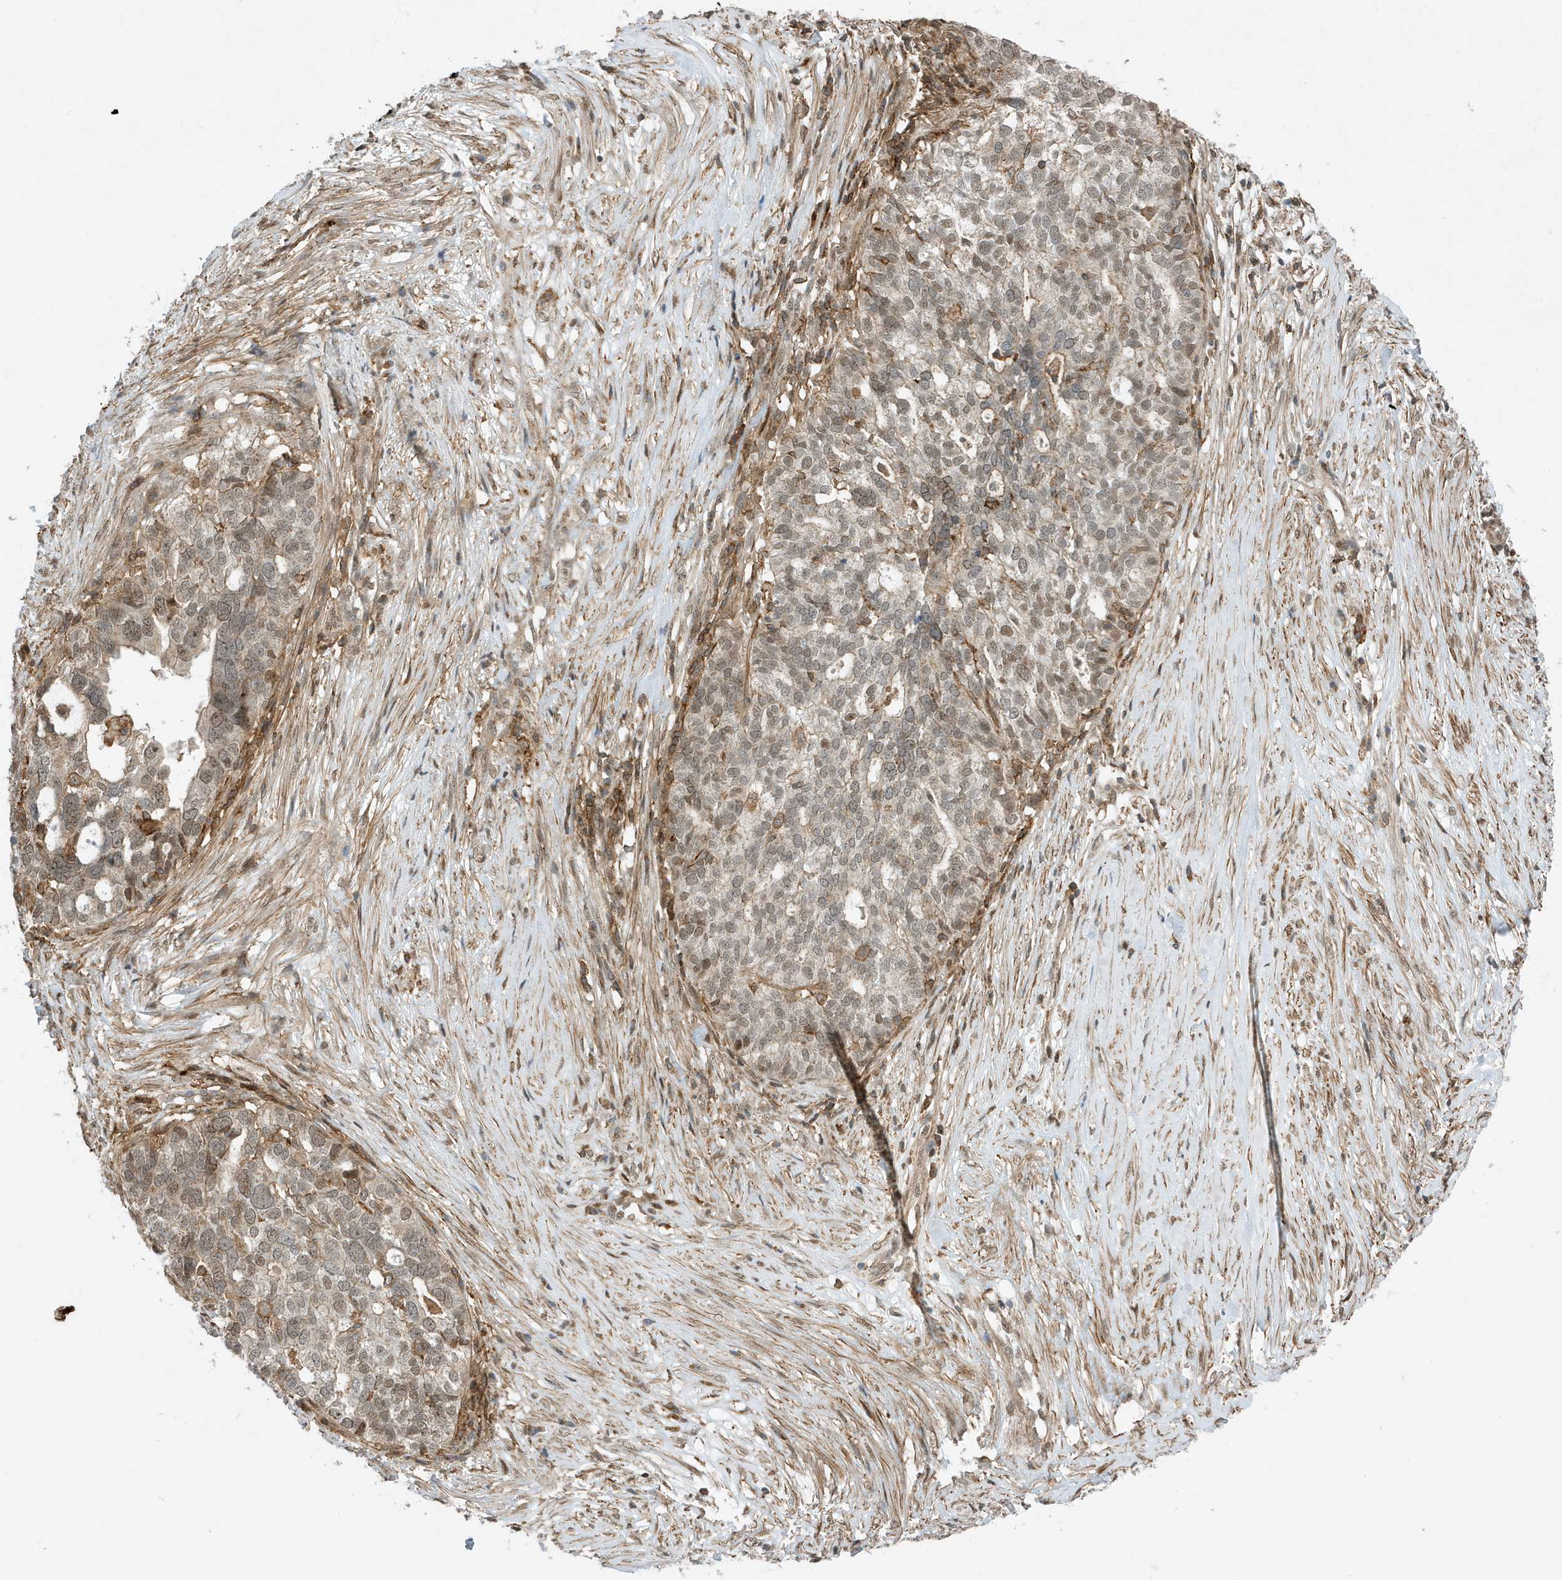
{"staining": {"intensity": "weak", "quantity": ">75%", "location": "nuclear"}, "tissue": "ovarian cancer", "cell_type": "Tumor cells", "image_type": "cancer", "snomed": [{"axis": "morphology", "description": "Cystadenocarcinoma, serous, NOS"}, {"axis": "topography", "description": "Ovary"}], "caption": "Ovarian cancer tissue reveals weak nuclear staining in approximately >75% of tumor cells (Stains: DAB (3,3'-diaminobenzidine) in brown, nuclei in blue, Microscopy: brightfield microscopy at high magnification).", "gene": "TATDN3", "patient": {"sex": "female", "age": 59}}